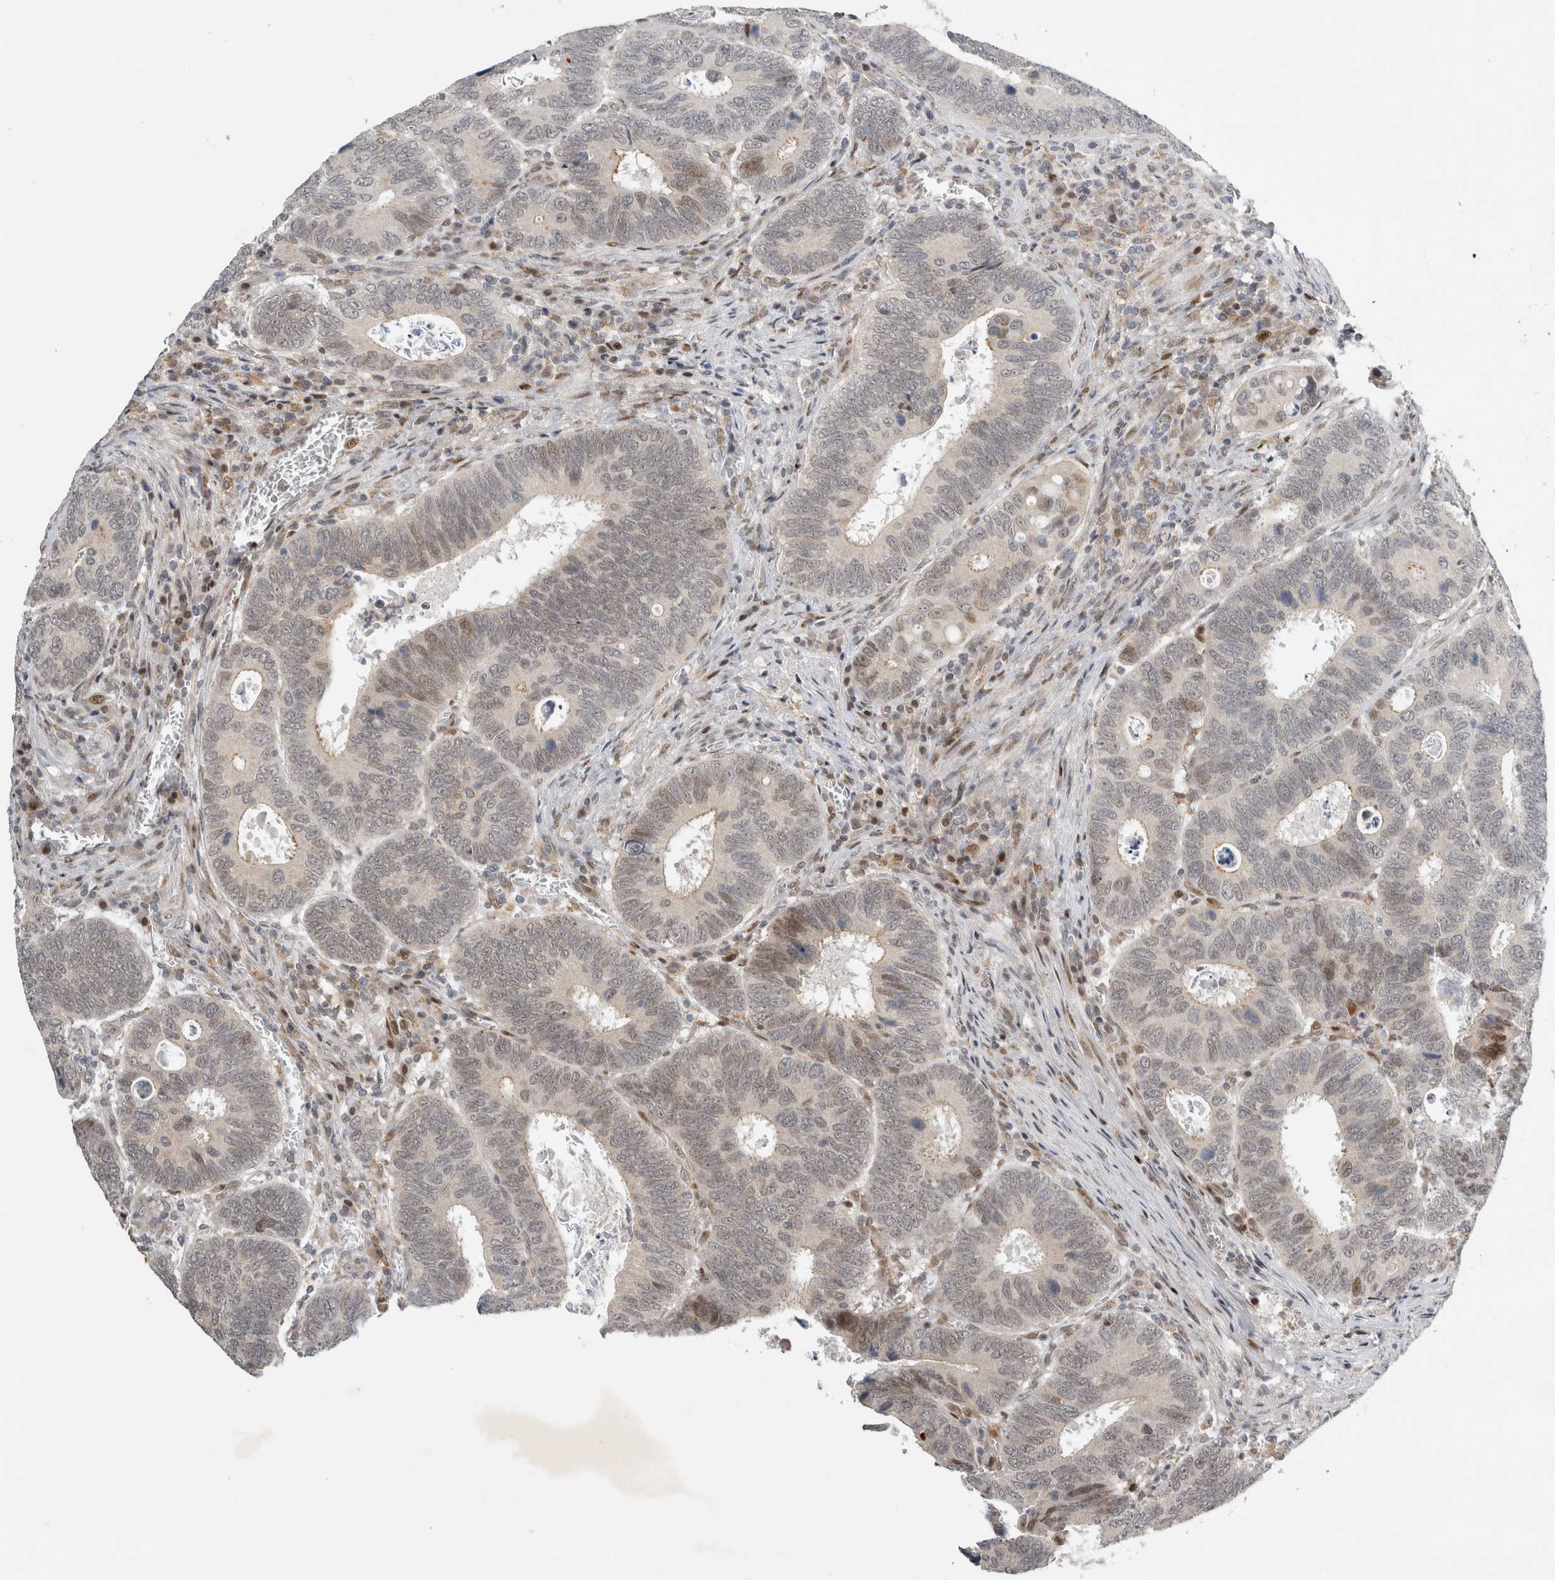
{"staining": {"intensity": "weak", "quantity": "<25%", "location": "nuclear"}, "tissue": "colorectal cancer", "cell_type": "Tumor cells", "image_type": "cancer", "snomed": [{"axis": "morphology", "description": "Adenocarcinoma, NOS"}, {"axis": "topography", "description": "Colon"}], "caption": "Immunohistochemical staining of human colorectal cancer shows no significant staining in tumor cells.", "gene": "C8orf58", "patient": {"sex": "male", "age": 72}}